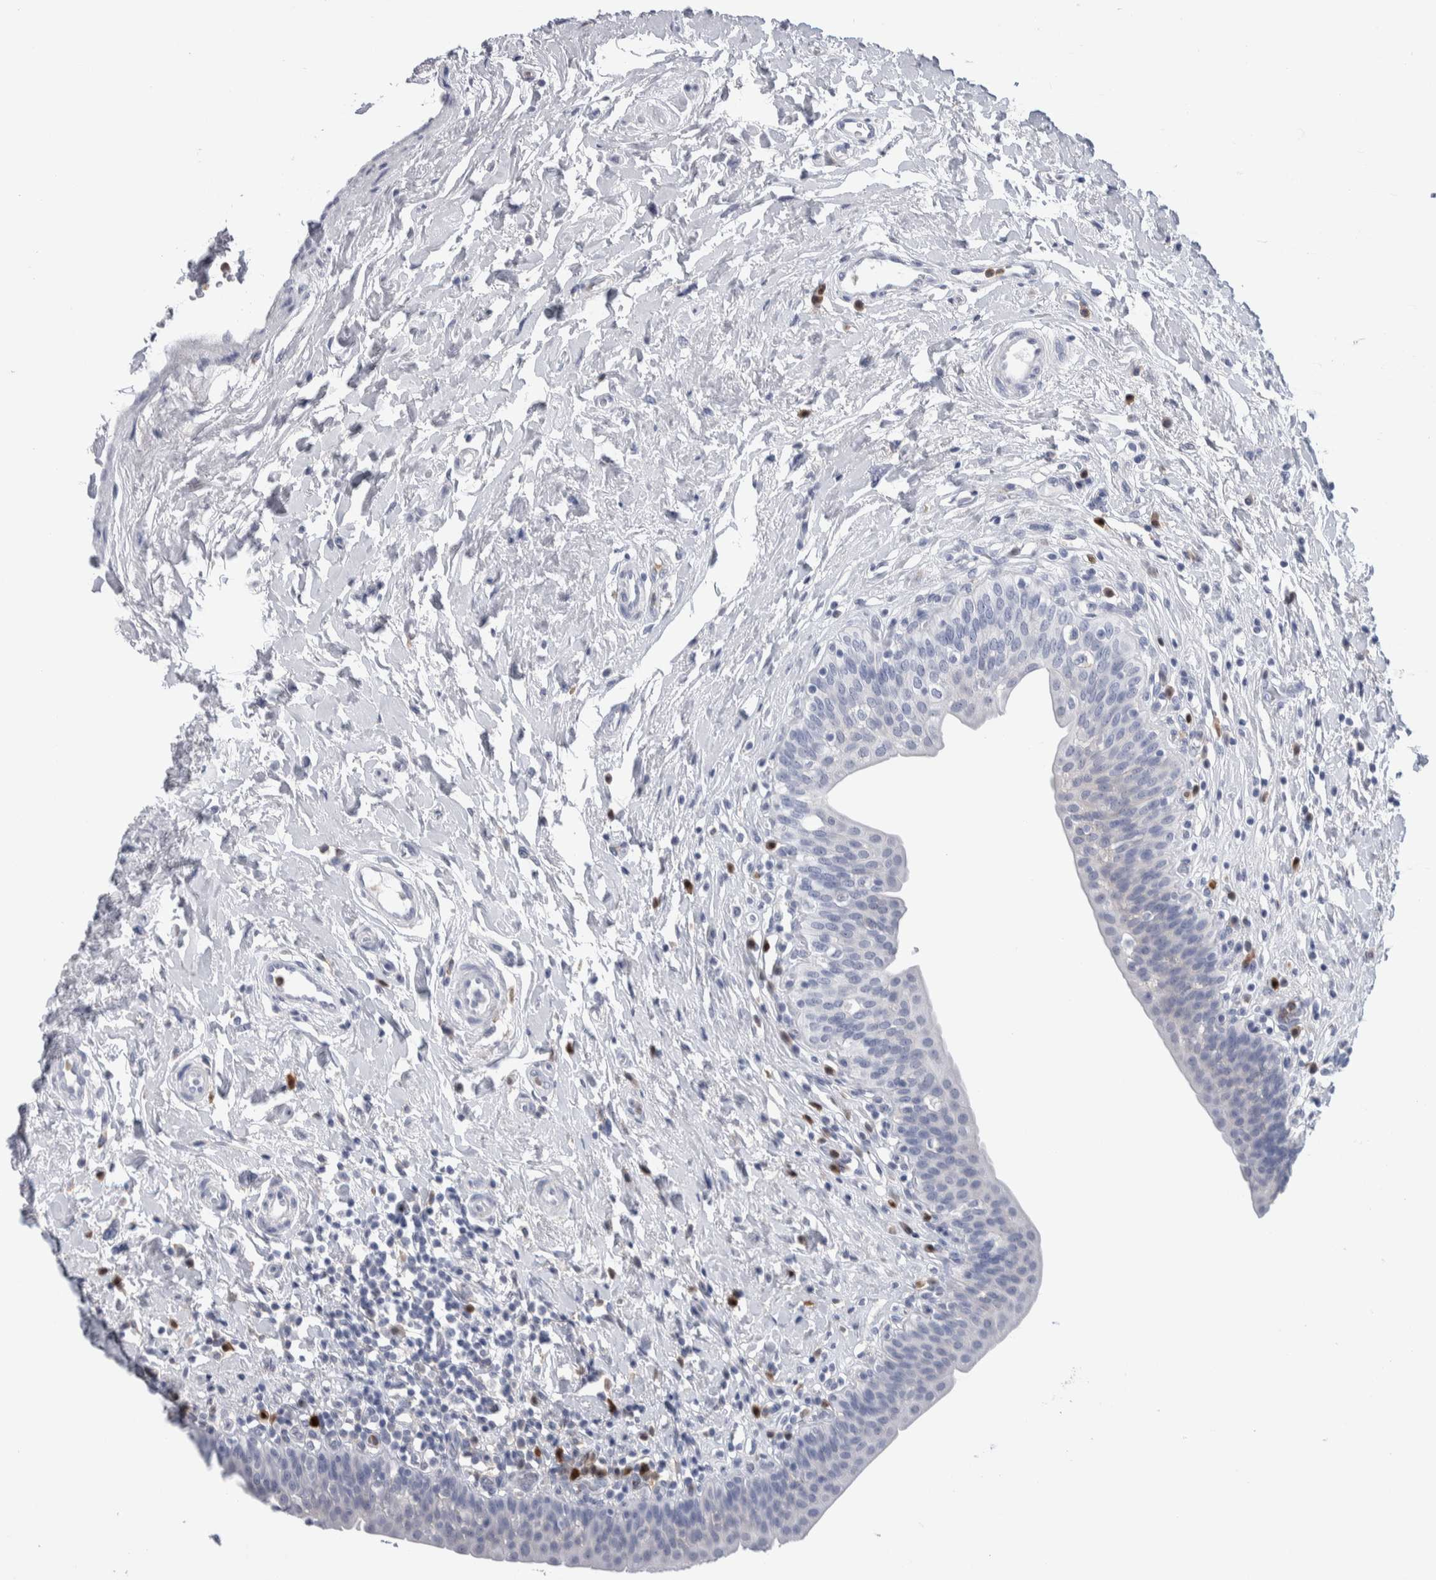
{"staining": {"intensity": "negative", "quantity": "none", "location": "none"}, "tissue": "urinary bladder", "cell_type": "Urothelial cells", "image_type": "normal", "snomed": [{"axis": "morphology", "description": "Normal tissue, NOS"}, {"axis": "topography", "description": "Urinary bladder"}], "caption": "Photomicrograph shows no protein positivity in urothelial cells of normal urinary bladder.", "gene": "LURAP1L", "patient": {"sex": "male", "age": 83}}